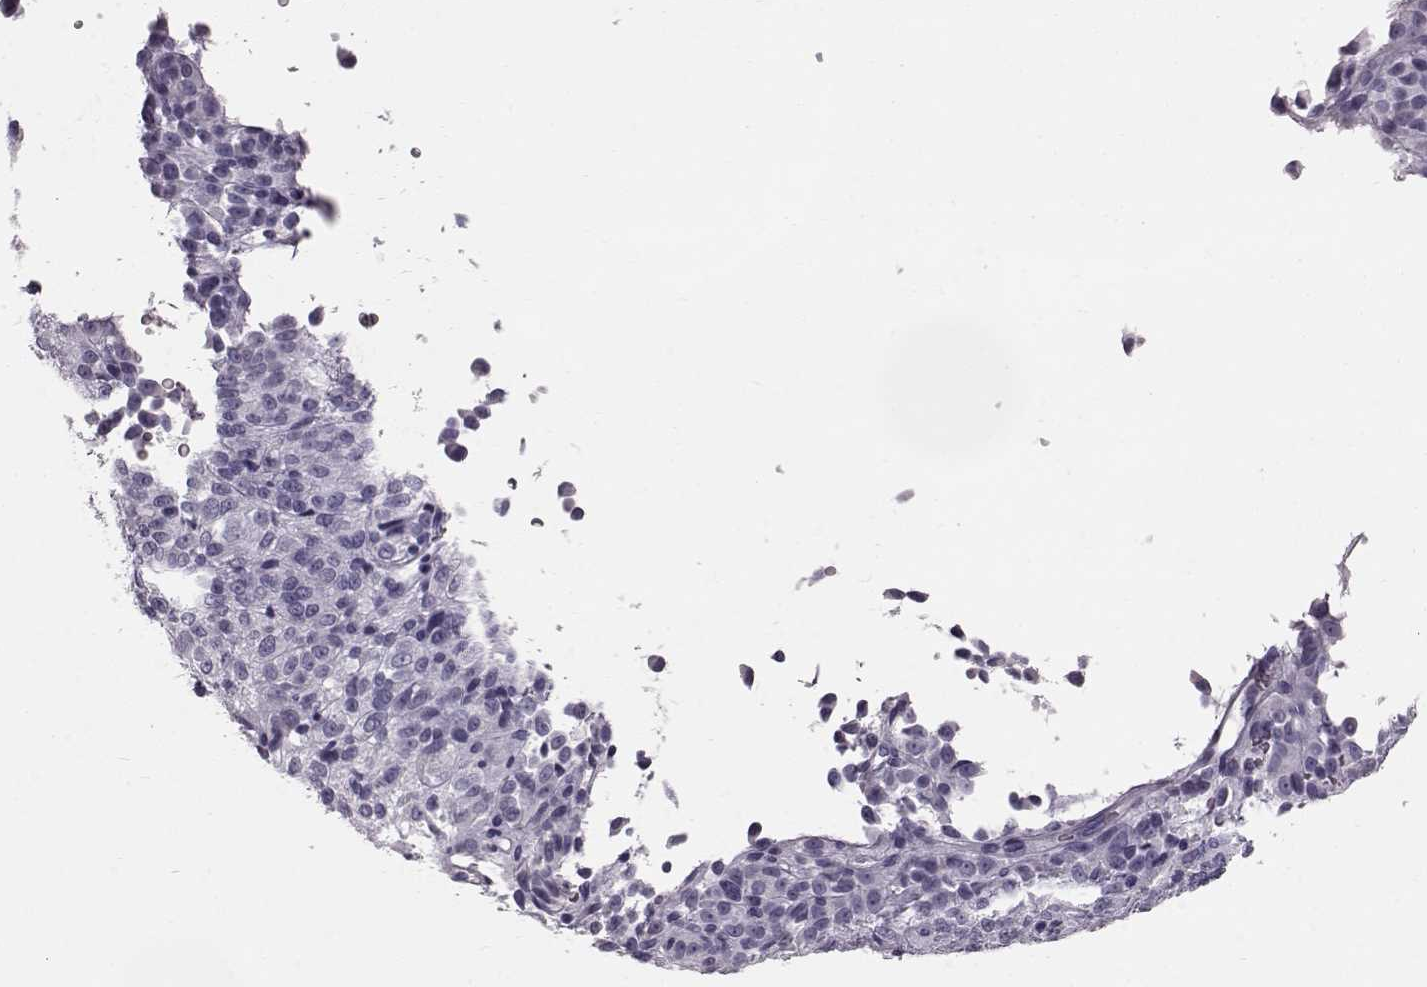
{"staining": {"intensity": "negative", "quantity": "none", "location": "none"}, "tissue": "melanoma", "cell_type": "Tumor cells", "image_type": "cancer", "snomed": [{"axis": "morphology", "description": "Malignant melanoma, Metastatic site"}, {"axis": "topography", "description": "Brain"}], "caption": "A photomicrograph of human melanoma is negative for staining in tumor cells.", "gene": "TCHHL1", "patient": {"sex": "female", "age": 56}}